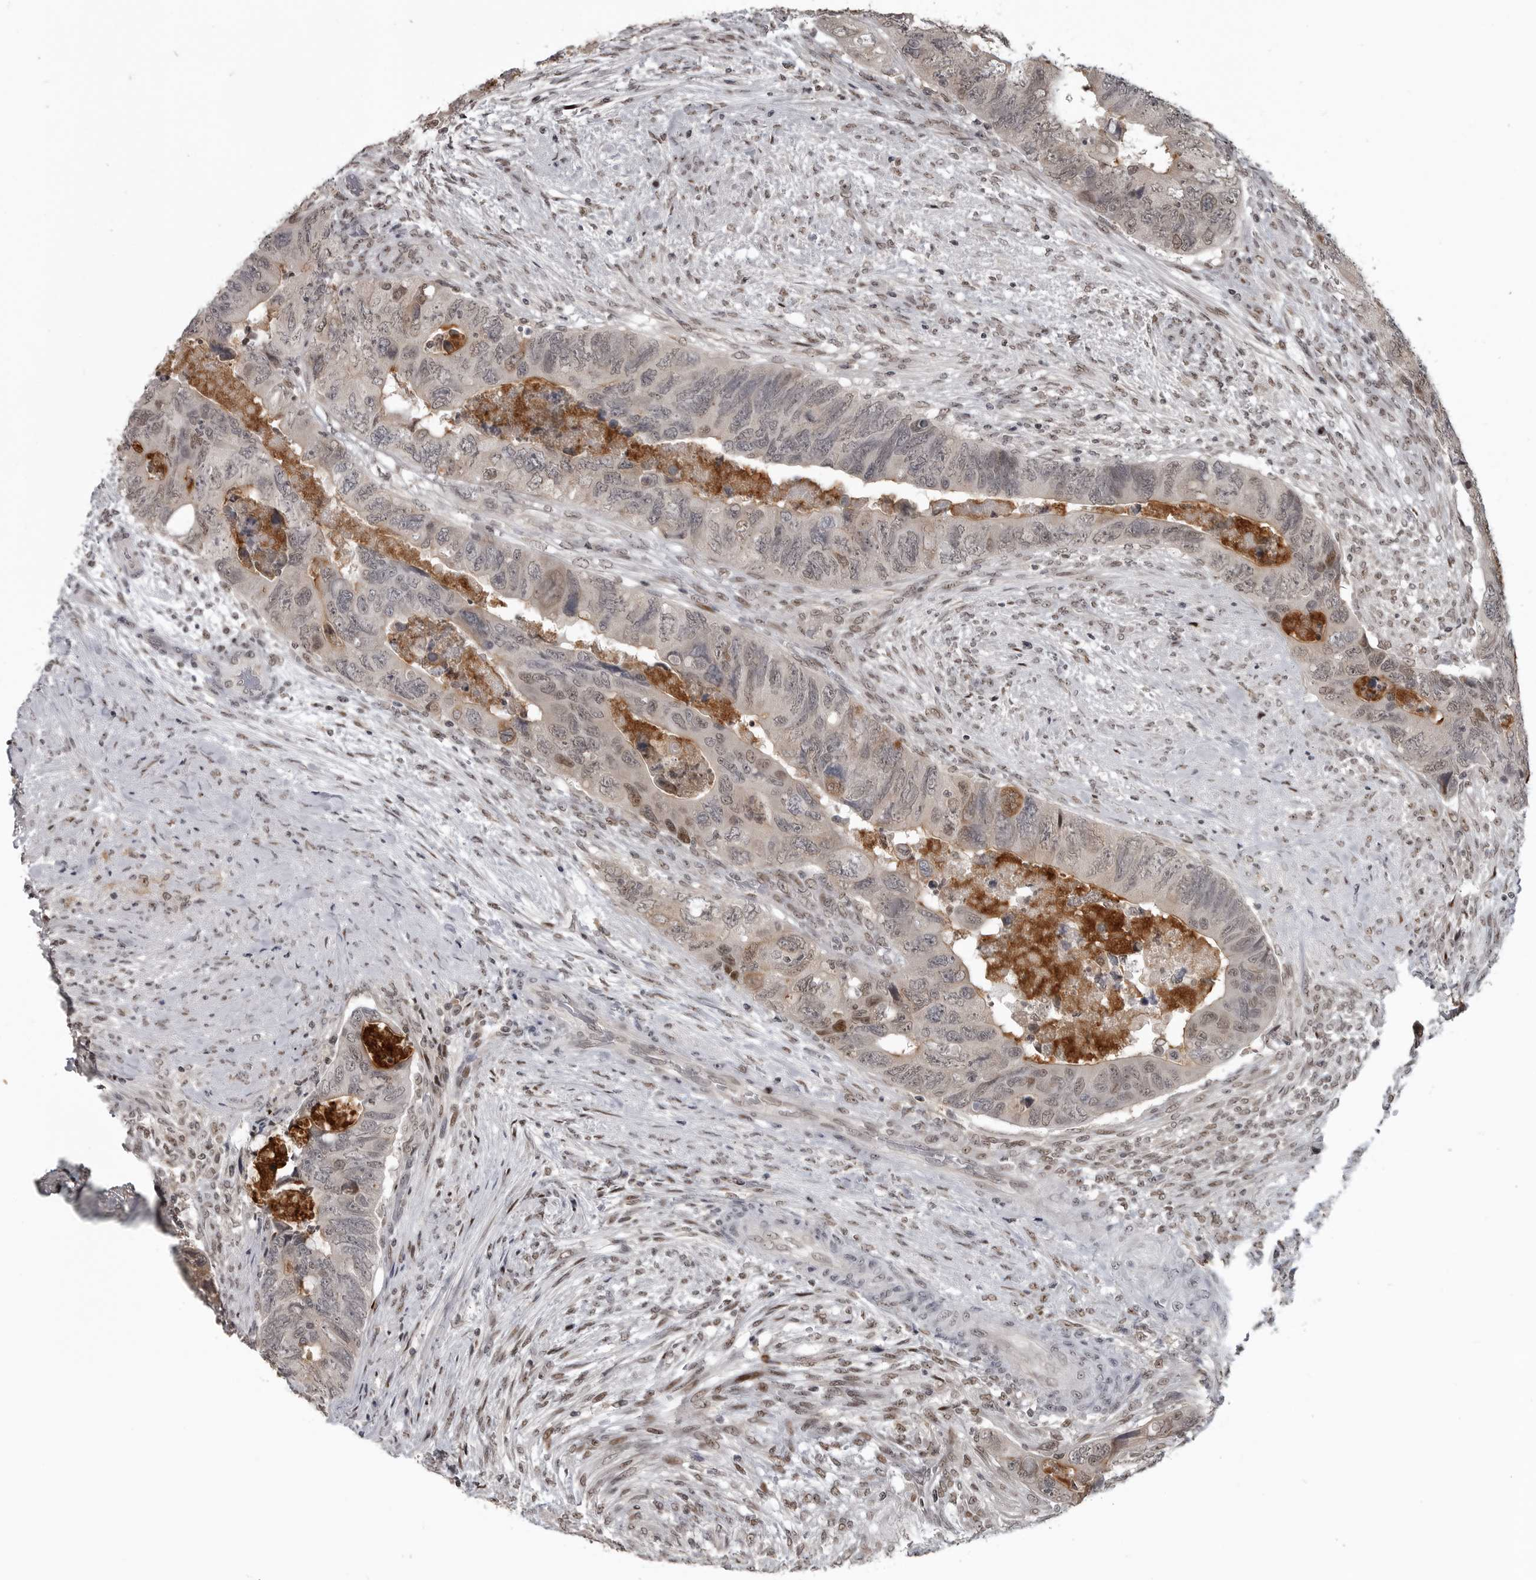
{"staining": {"intensity": "weak", "quantity": "<25%", "location": "nuclear"}, "tissue": "colorectal cancer", "cell_type": "Tumor cells", "image_type": "cancer", "snomed": [{"axis": "morphology", "description": "Adenocarcinoma, NOS"}, {"axis": "topography", "description": "Rectum"}], "caption": "Colorectal cancer (adenocarcinoma) was stained to show a protein in brown. There is no significant expression in tumor cells. (Immunohistochemistry, brightfield microscopy, high magnification).", "gene": "C8orf58", "patient": {"sex": "male", "age": 63}}